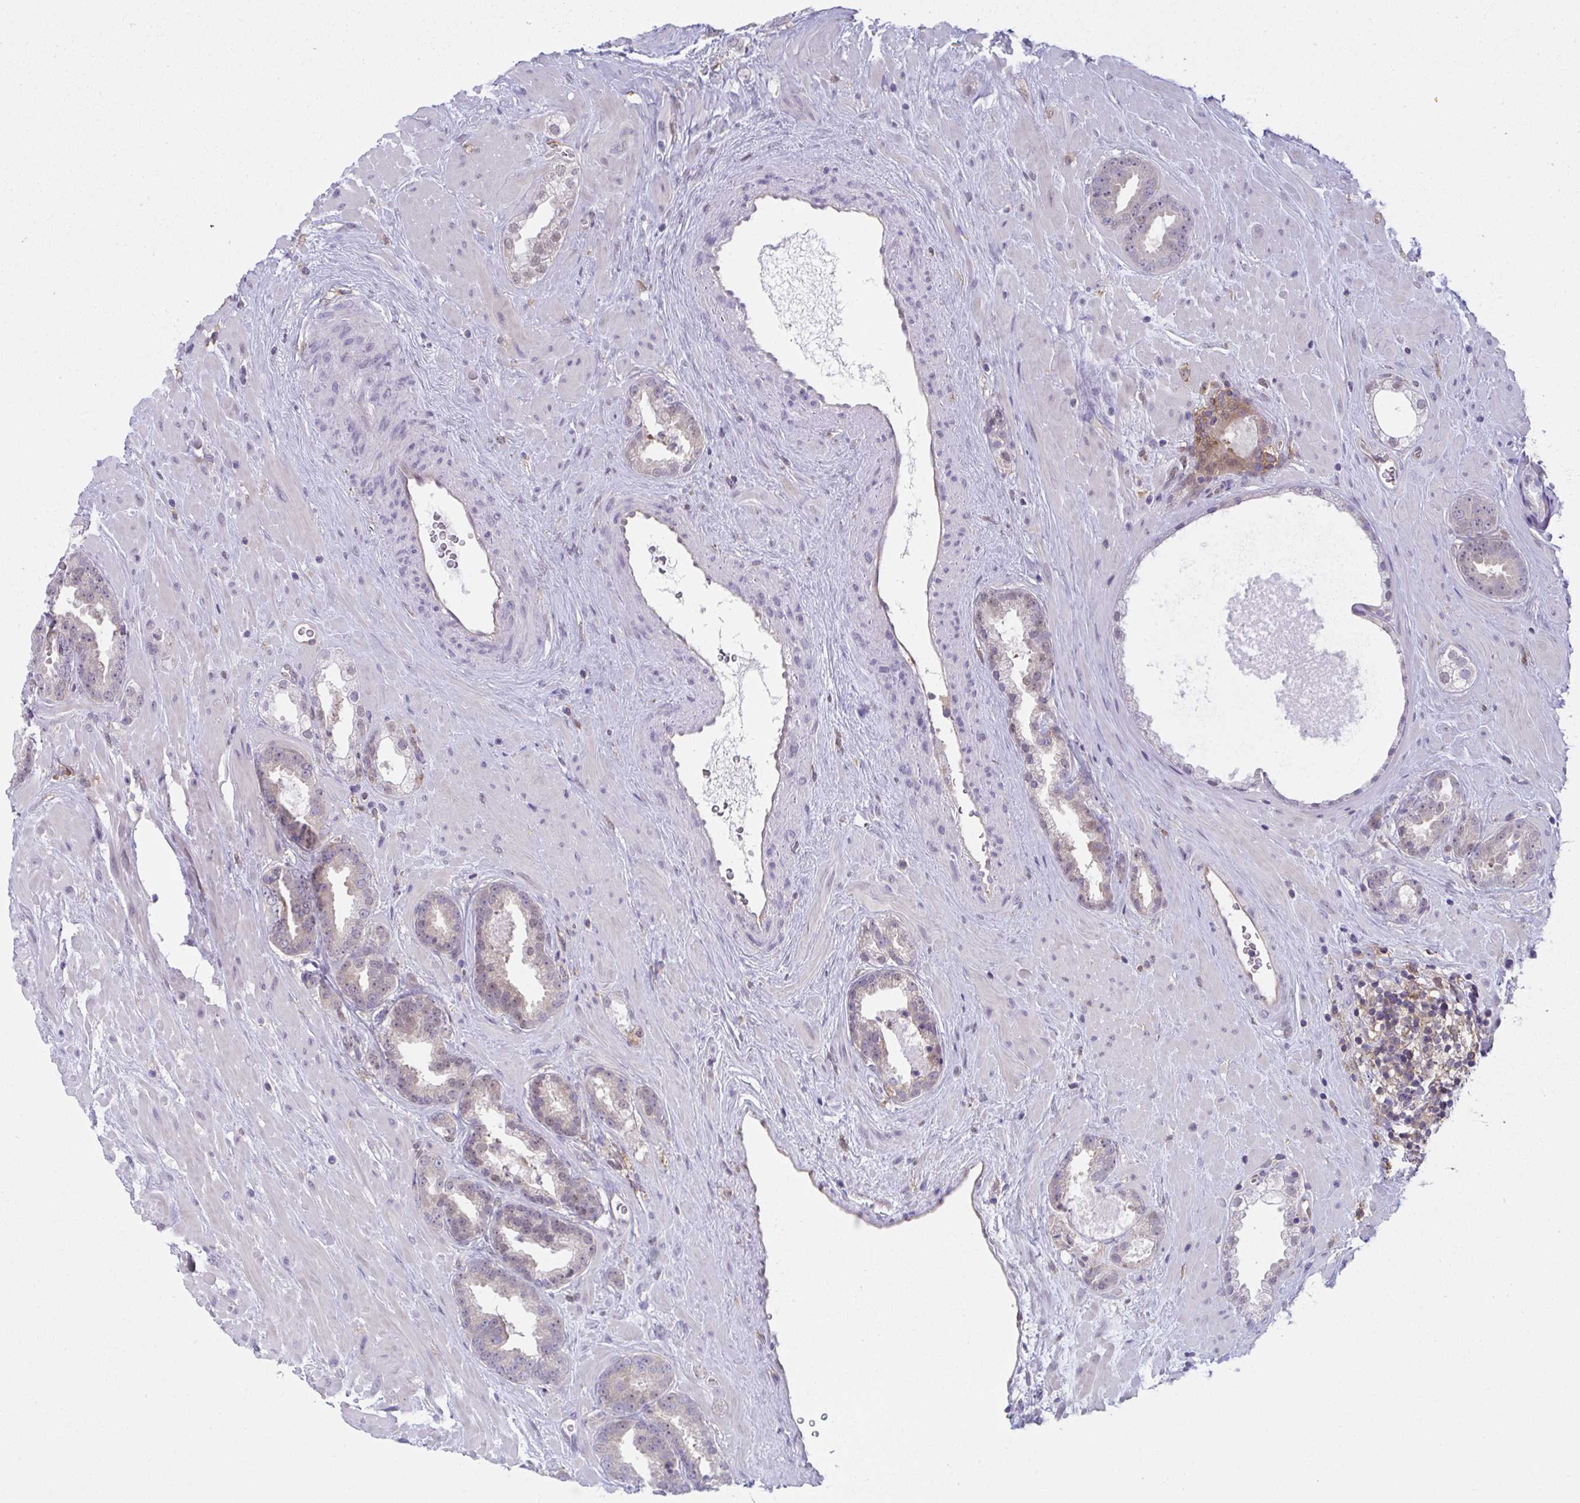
{"staining": {"intensity": "moderate", "quantity": "<25%", "location": "cytoplasmic/membranous,nuclear"}, "tissue": "prostate cancer", "cell_type": "Tumor cells", "image_type": "cancer", "snomed": [{"axis": "morphology", "description": "Adenocarcinoma, Low grade"}, {"axis": "topography", "description": "Prostate"}], "caption": "Moderate cytoplasmic/membranous and nuclear expression for a protein is appreciated in approximately <25% of tumor cells of prostate cancer using immunohistochemistry (IHC).", "gene": "ALDH16A1", "patient": {"sex": "male", "age": 62}}